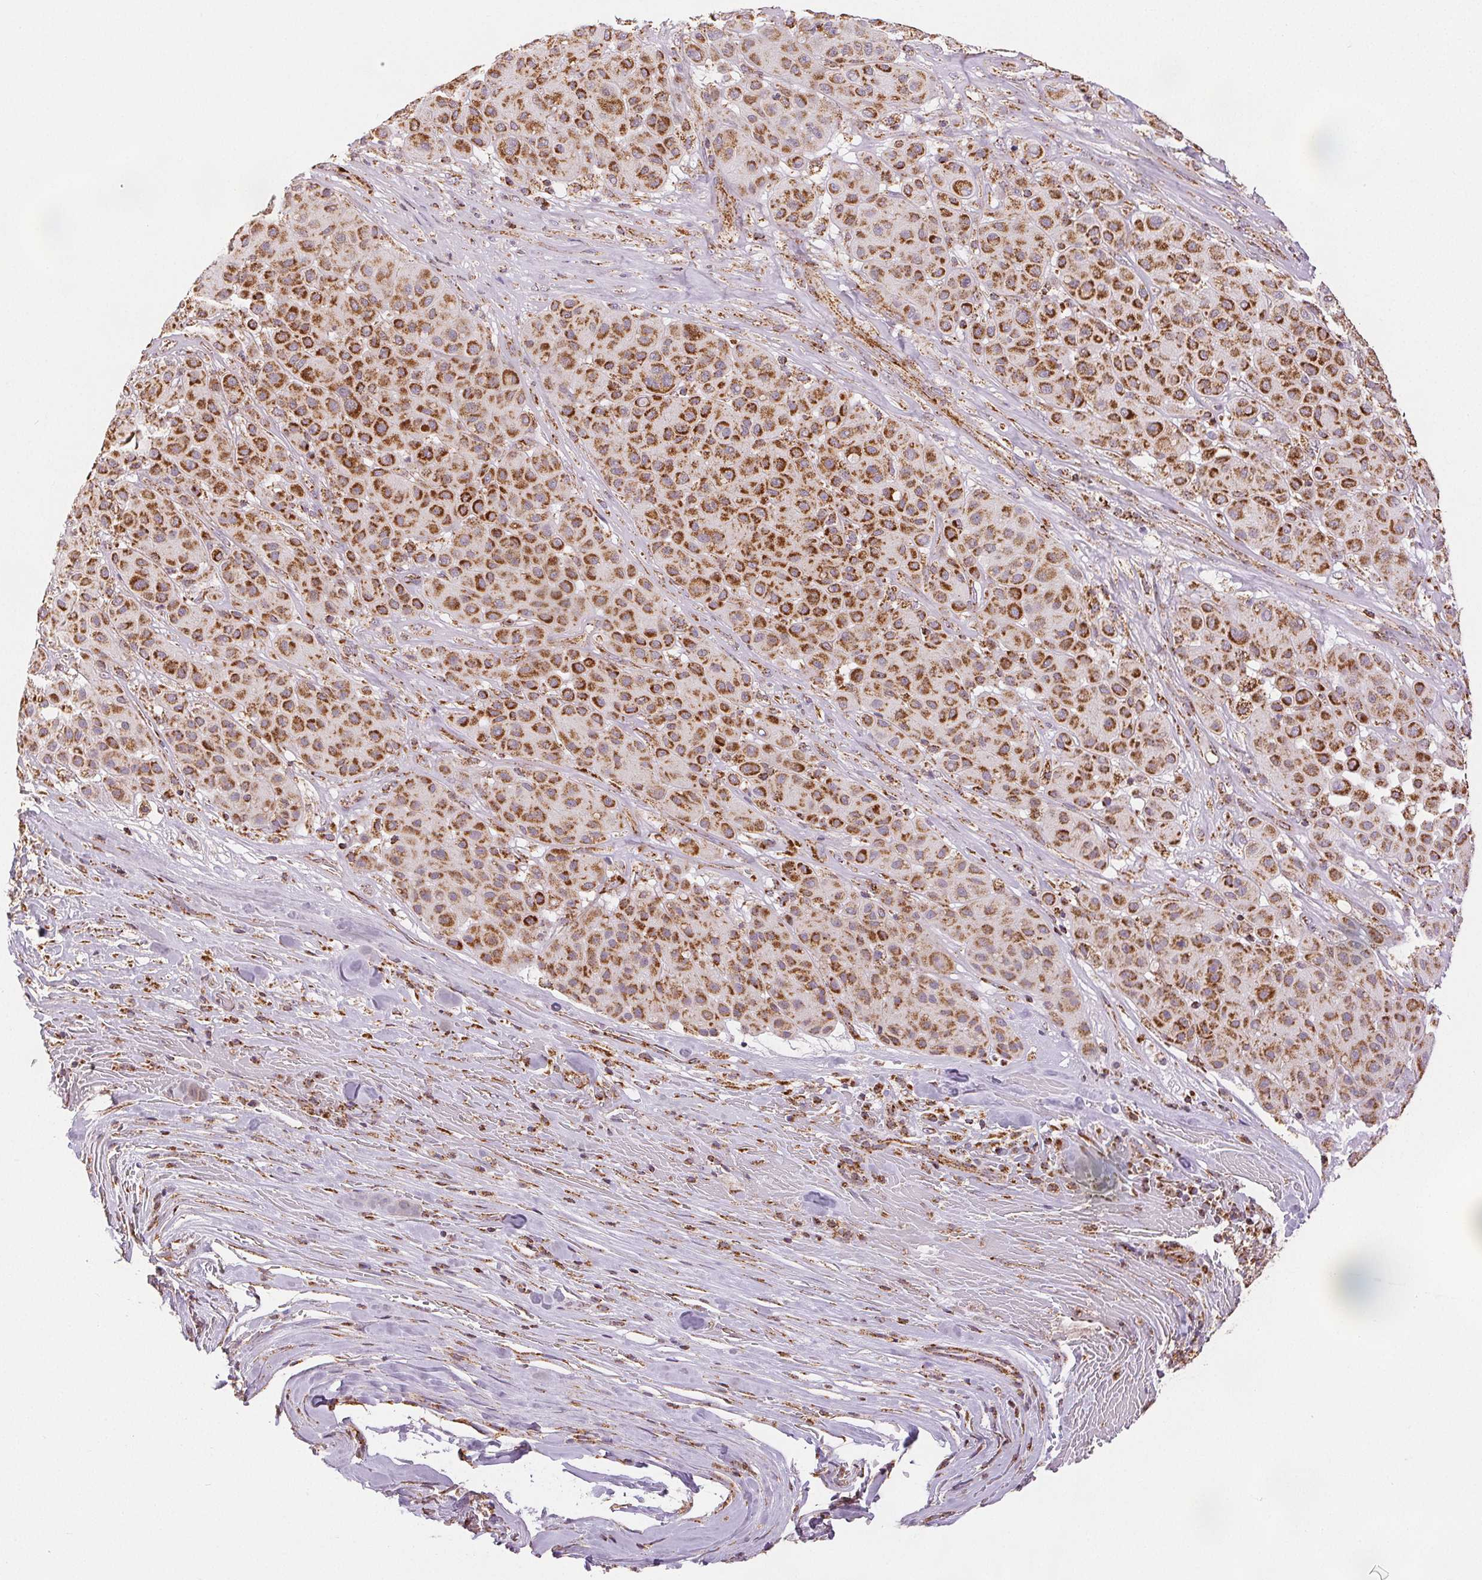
{"staining": {"intensity": "strong", "quantity": ">75%", "location": "cytoplasmic/membranous"}, "tissue": "melanoma", "cell_type": "Tumor cells", "image_type": "cancer", "snomed": [{"axis": "morphology", "description": "Malignant melanoma, Metastatic site"}, {"axis": "topography", "description": "Smooth muscle"}], "caption": "Immunohistochemical staining of human malignant melanoma (metastatic site) displays strong cytoplasmic/membranous protein positivity in about >75% of tumor cells.", "gene": "SDHB", "patient": {"sex": "male", "age": 41}}